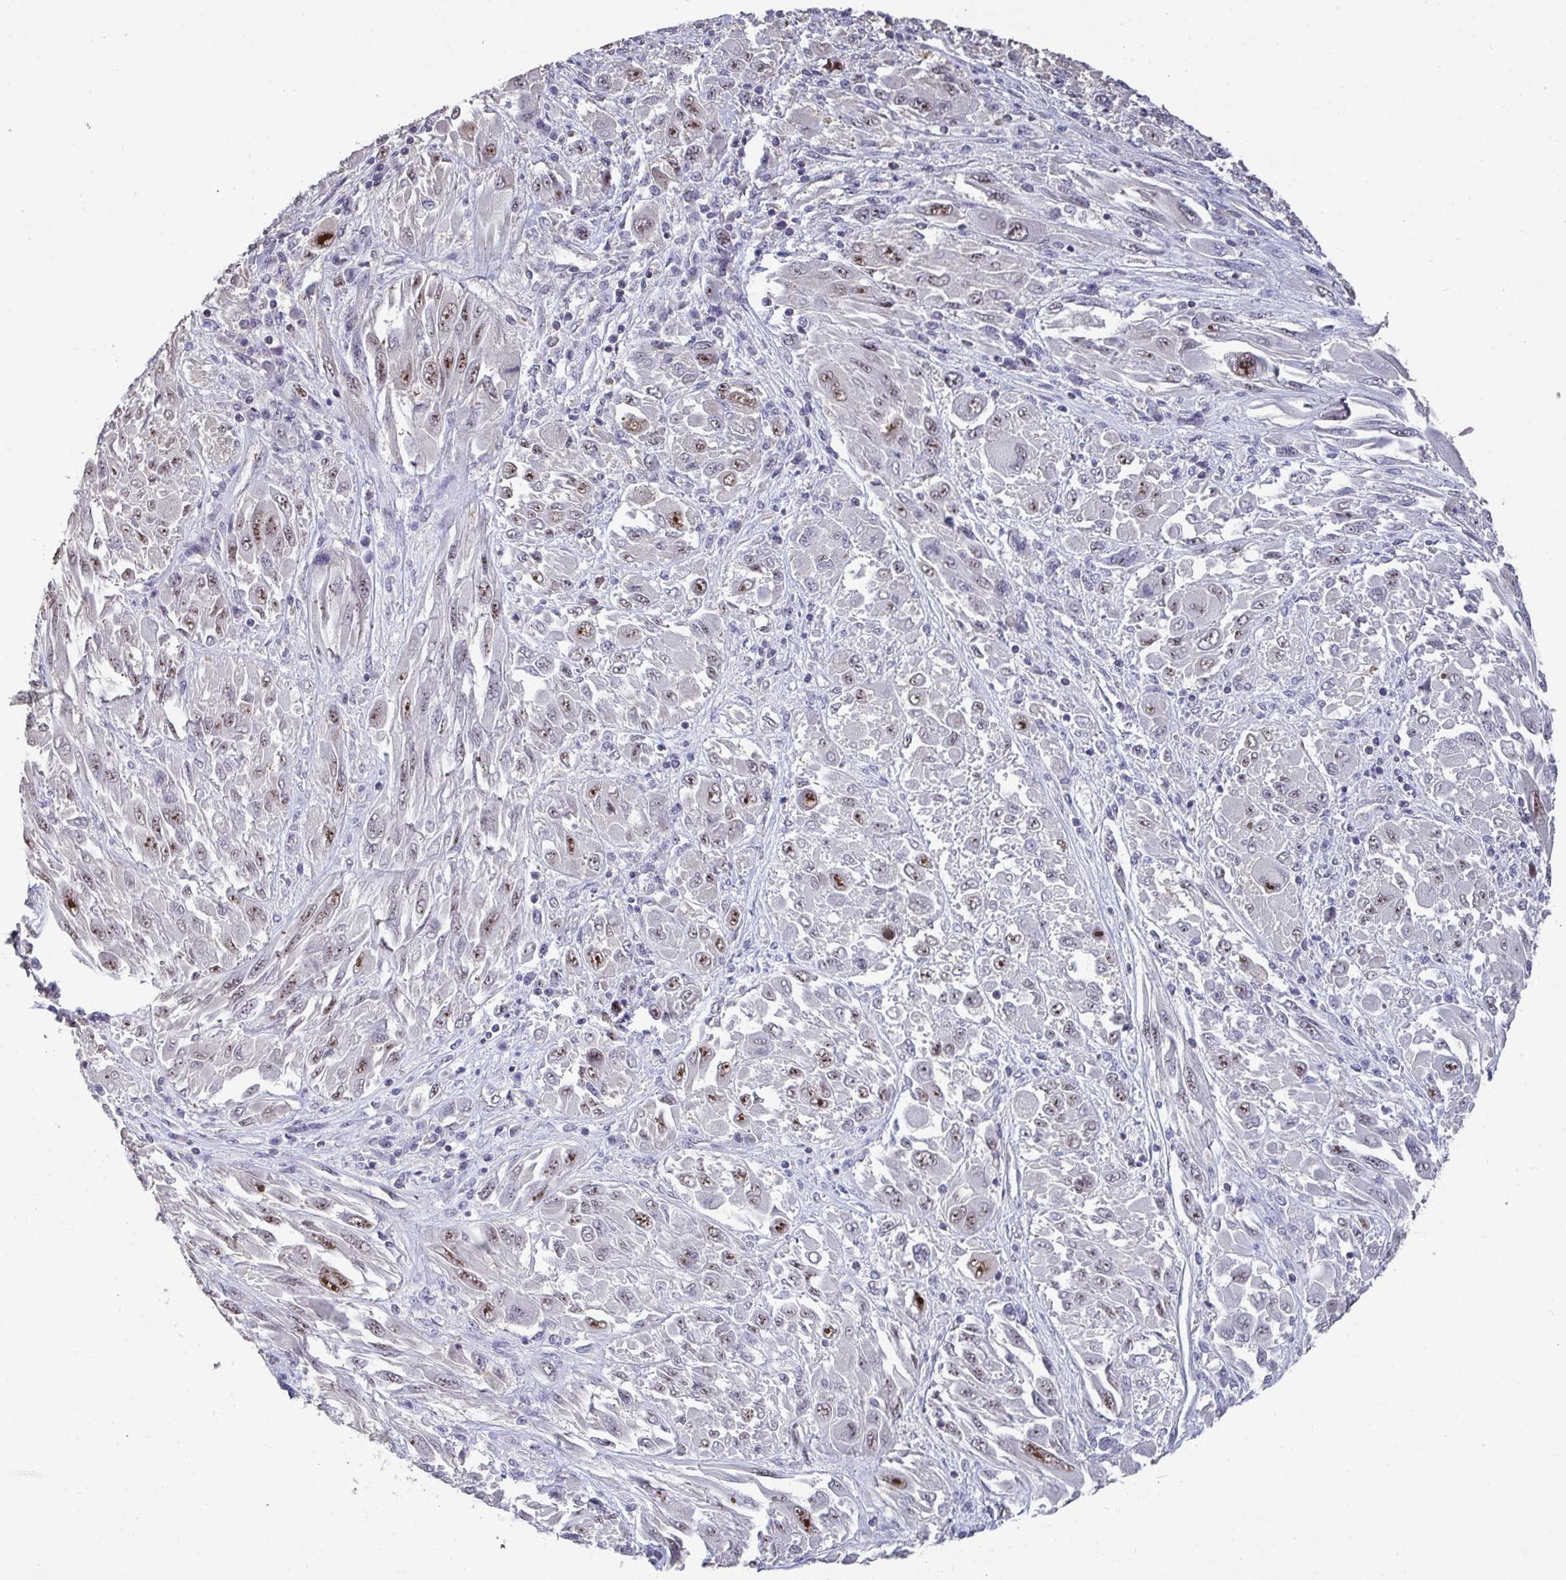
{"staining": {"intensity": "moderate", "quantity": ">75%", "location": "nuclear"}, "tissue": "melanoma", "cell_type": "Tumor cells", "image_type": "cancer", "snomed": [{"axis": "morphology", "description": "Malignant melanoma, NOS"}, {"axis": "topography", "description": "Skin"}], "caption": "Human melanoma stained with a brown dye shows moderate nuclear positive expression in approximately >75% of tumor cells.", "gene": "SENP3", "patient": {"sex": "female", "age": 91}}